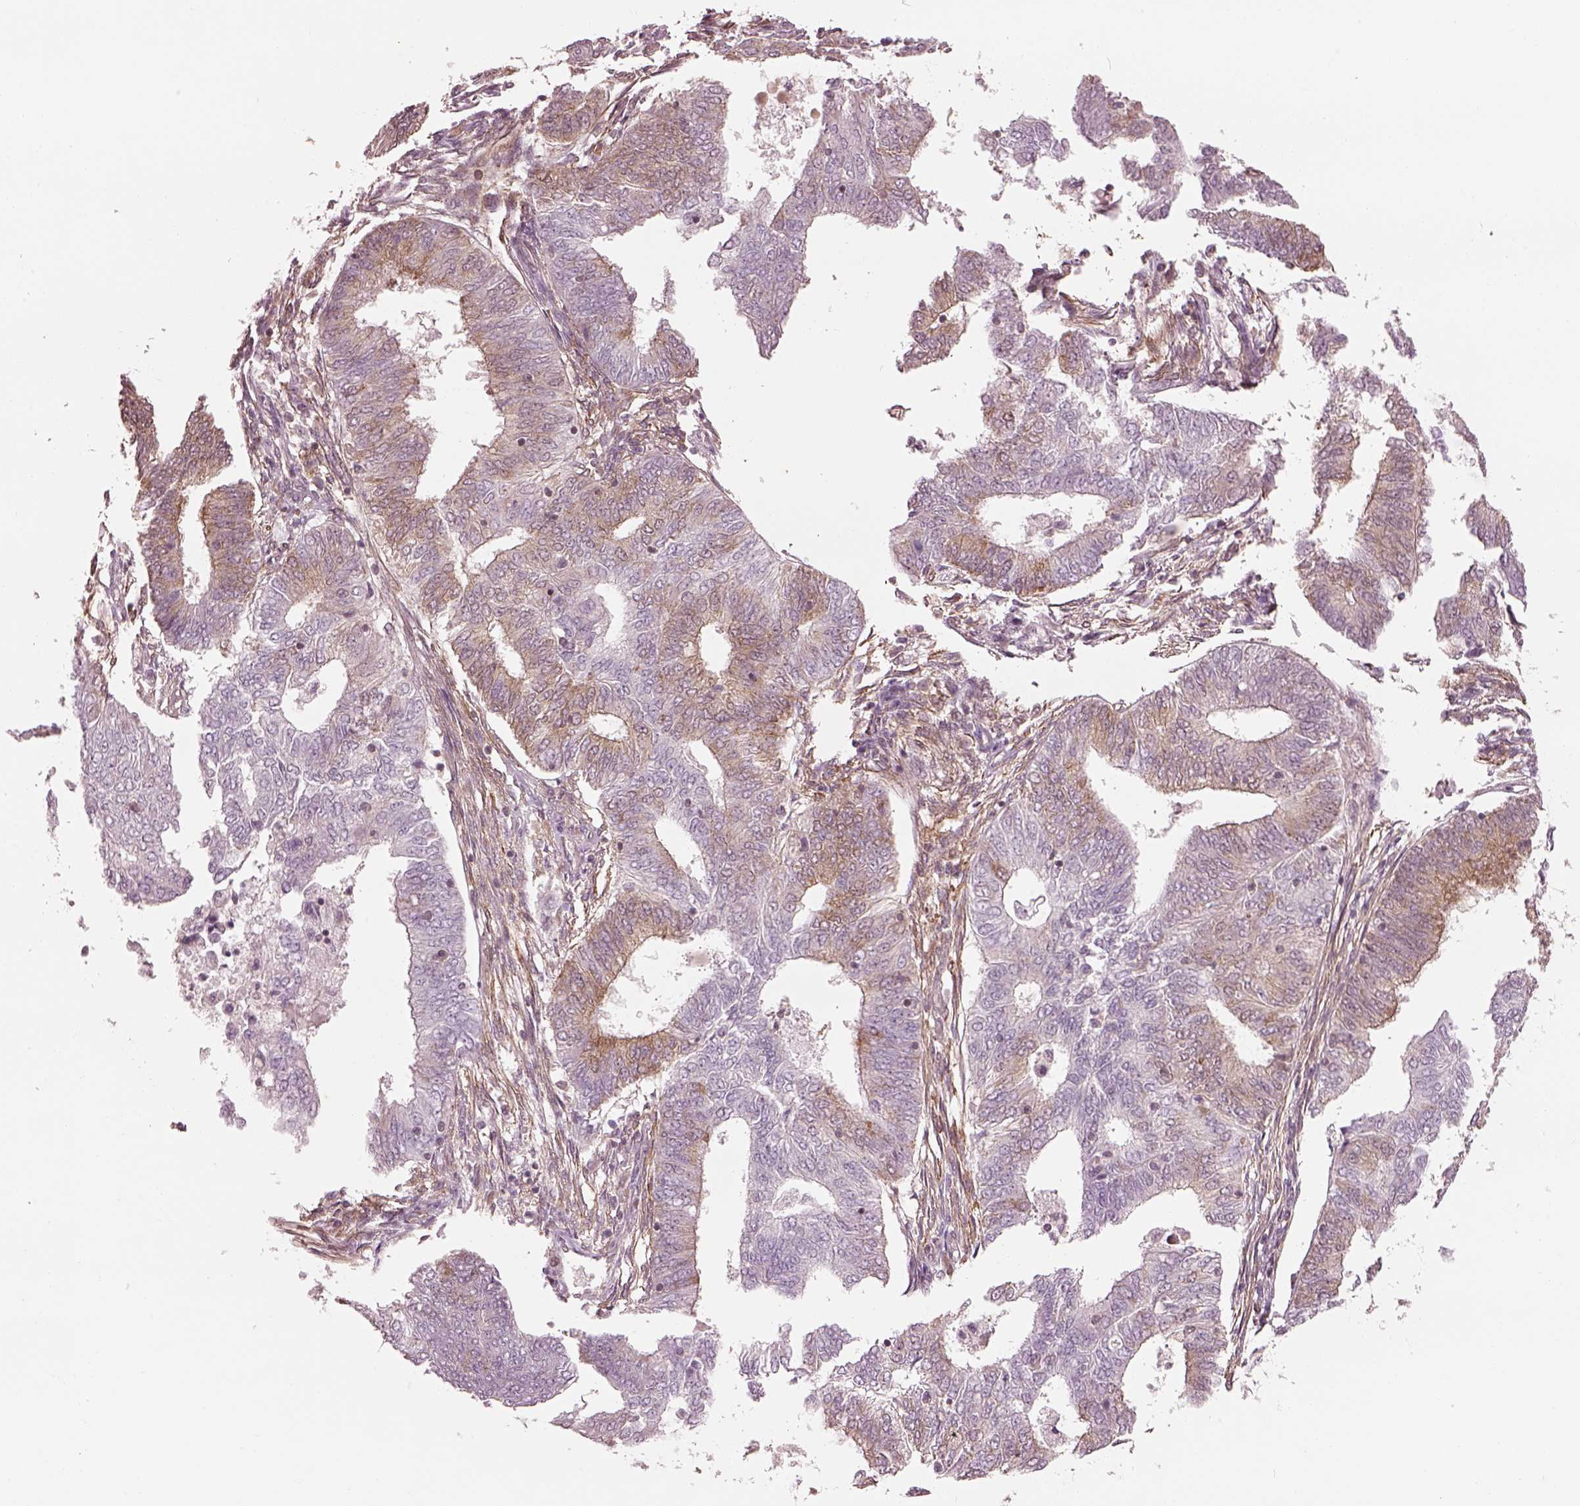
{"staining": {"intensity": "weak", "quantity": "<25%", "location": "cytoplasmic/membranous"}, "tissue": "endometrial cancer", "cell_type": "Tumor cells", "image_type": "cancer", "snomed": [{"axis": "morphology", "description": "Adenocarcinoma, NOS"}, {"axis": "topography", "description": "Endometrium"}], "caption": "Protein analysis of endometrial adenocarcinoma shows no significant positivity in tumor cells. Brightfield microscopy of immunohistochemistry stained with DAB (3,3'-diaminobenzidine) (brown) and hematoxylin (blue), captured at high magnification.", "gene": "LSM14A", "patient": {"sex": "female", "age": 62}}